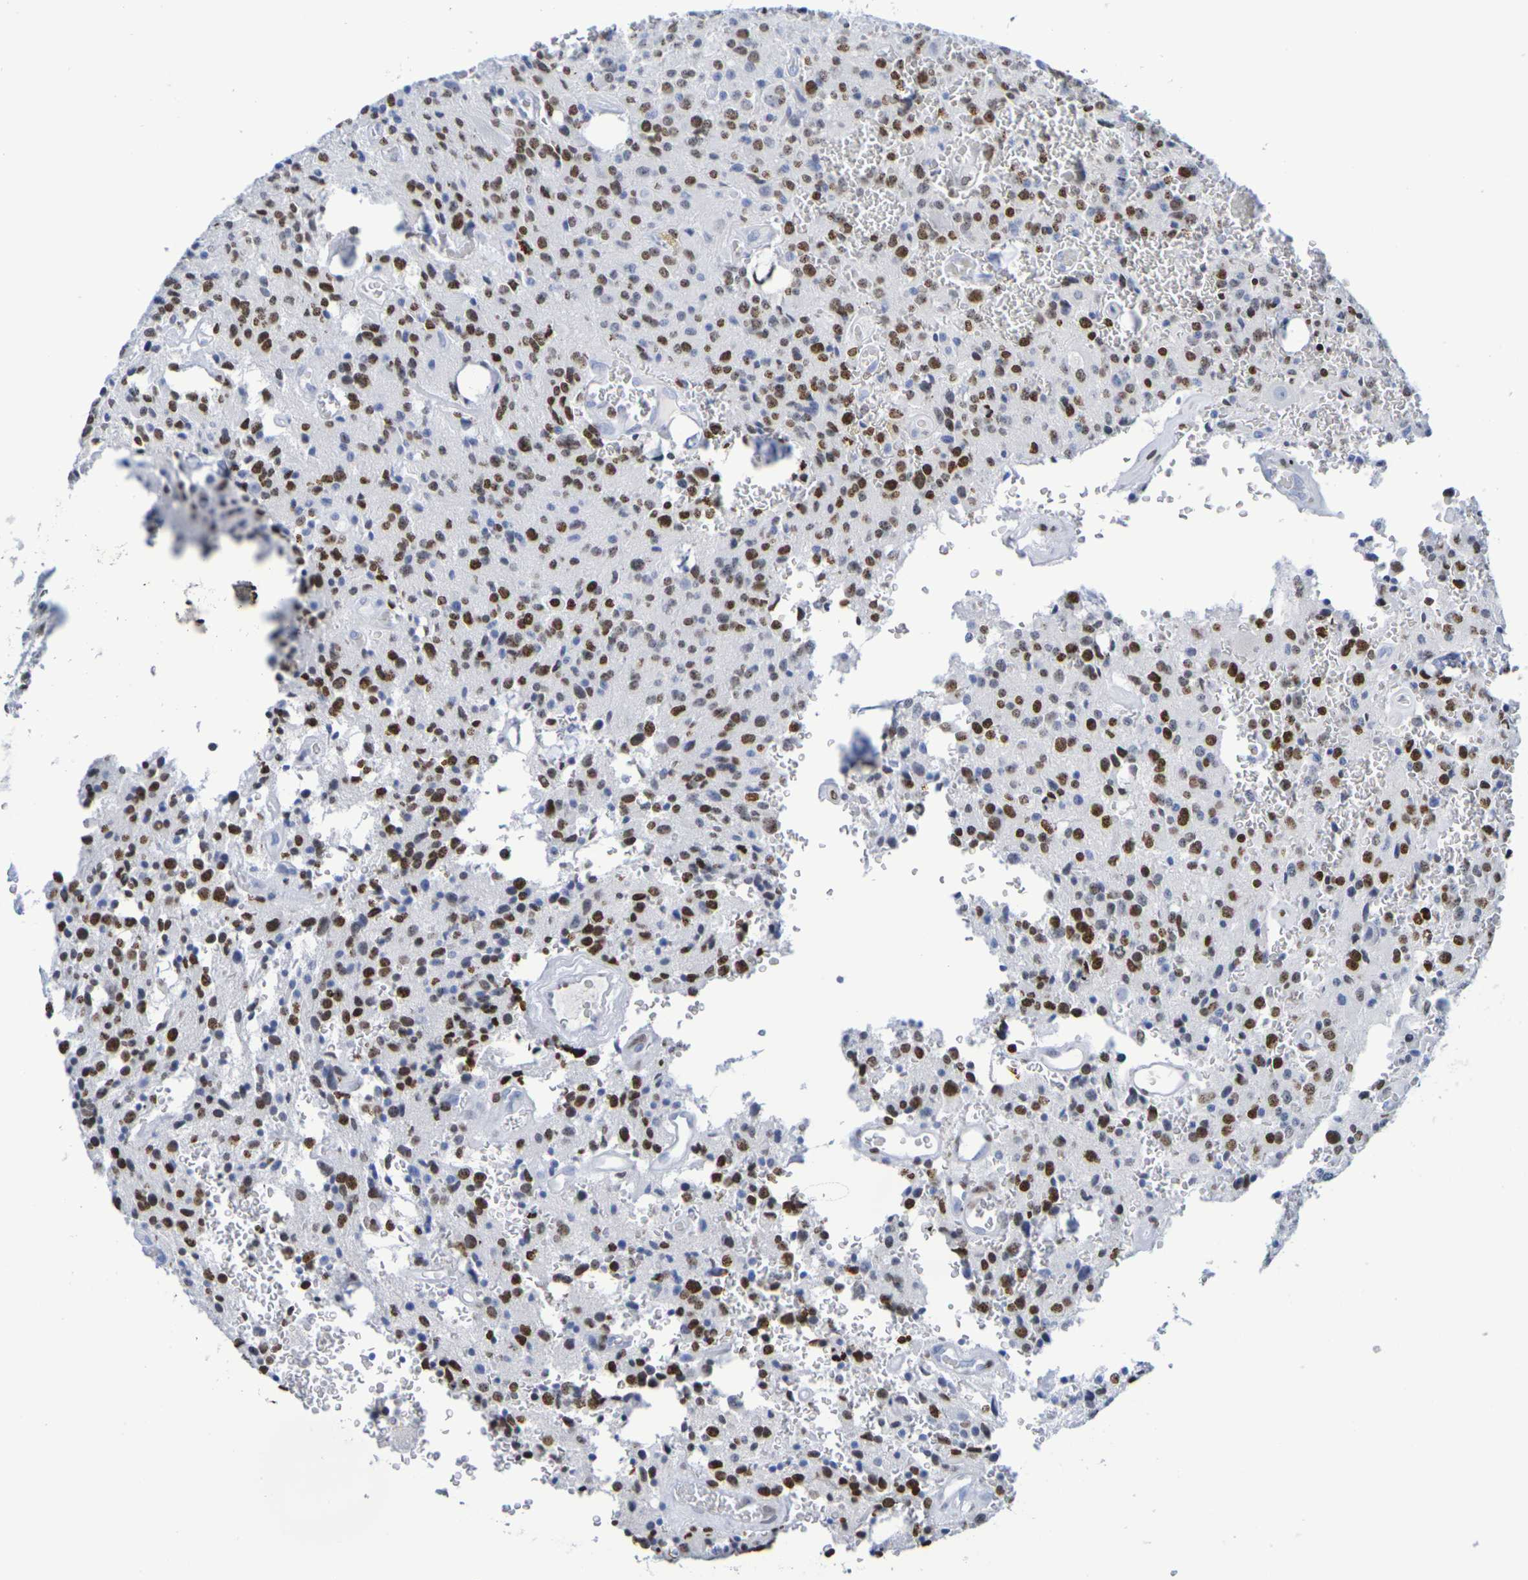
{"staining": {"intensity": "moderate", "quantity": ">75%", "location": "nuclear"}, "tissue": "glioma", "cell_type": "Tumor cells", "image_type": "cancer", "snomed": [{"axis": "morphology", "description": "Glioma, malignant, Low grade"}, {"axis": "topography", "description": "Brain"}], "caption": "Tumor cells display moderate nuclear staining in about >75% of cells in low-grade glioma (malignant). (DAB IHC with brightfield microscopy, high magnification).", "gene": "H1-5", "patient": {"sex": "male", "age": 58}}